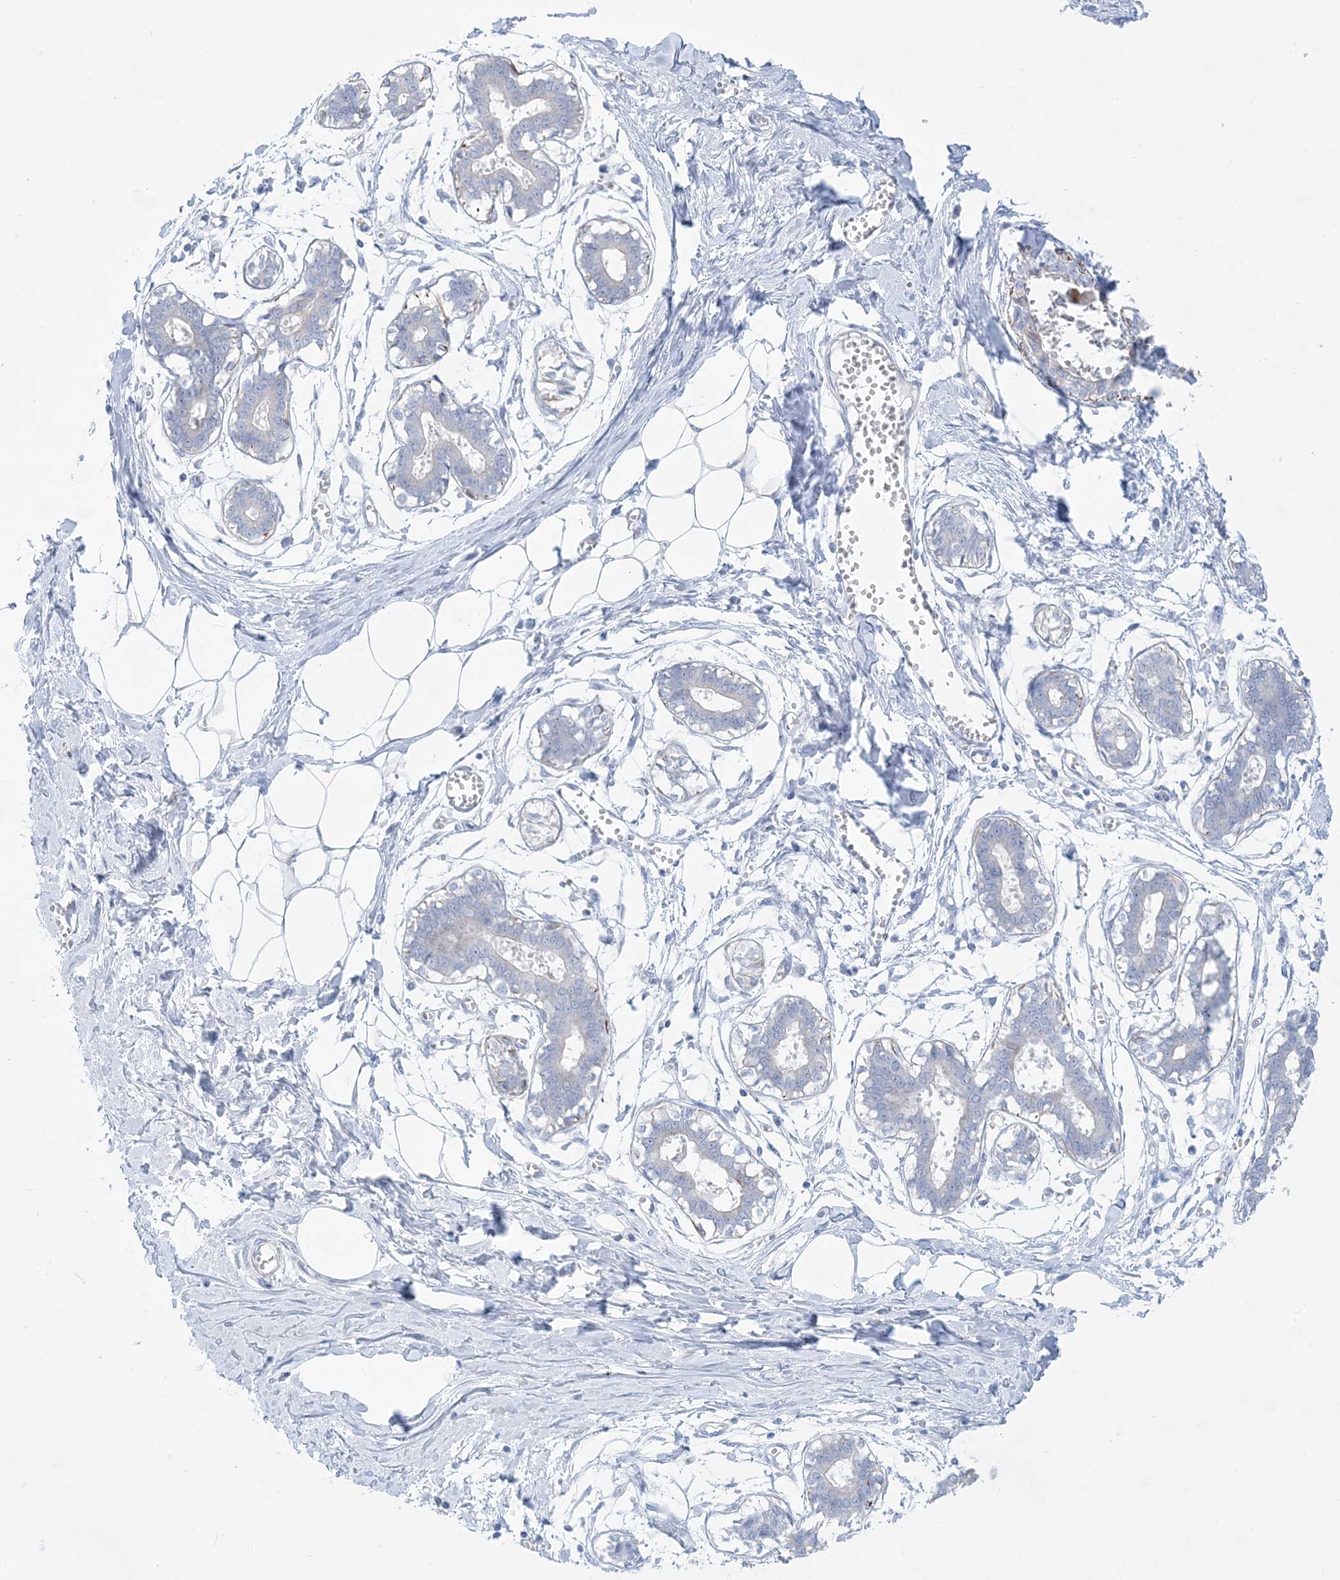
{"staining": {"intensity": "negative", "quantity": "none", "location": "none"}, "tissue": "breast", "cell_type": "Adipocytes", "image_type": "normal", "snomed": [{"axis": "morphology", "description": "Normal tissue, NOS"}, {"axis": "topography", "description": "Breast"}], "caption": "This is an IHC image of normal human breast. There is no expression in adipocytes.", "gene": "MARS2", "patient": {"sex": "female", "age": 27}}